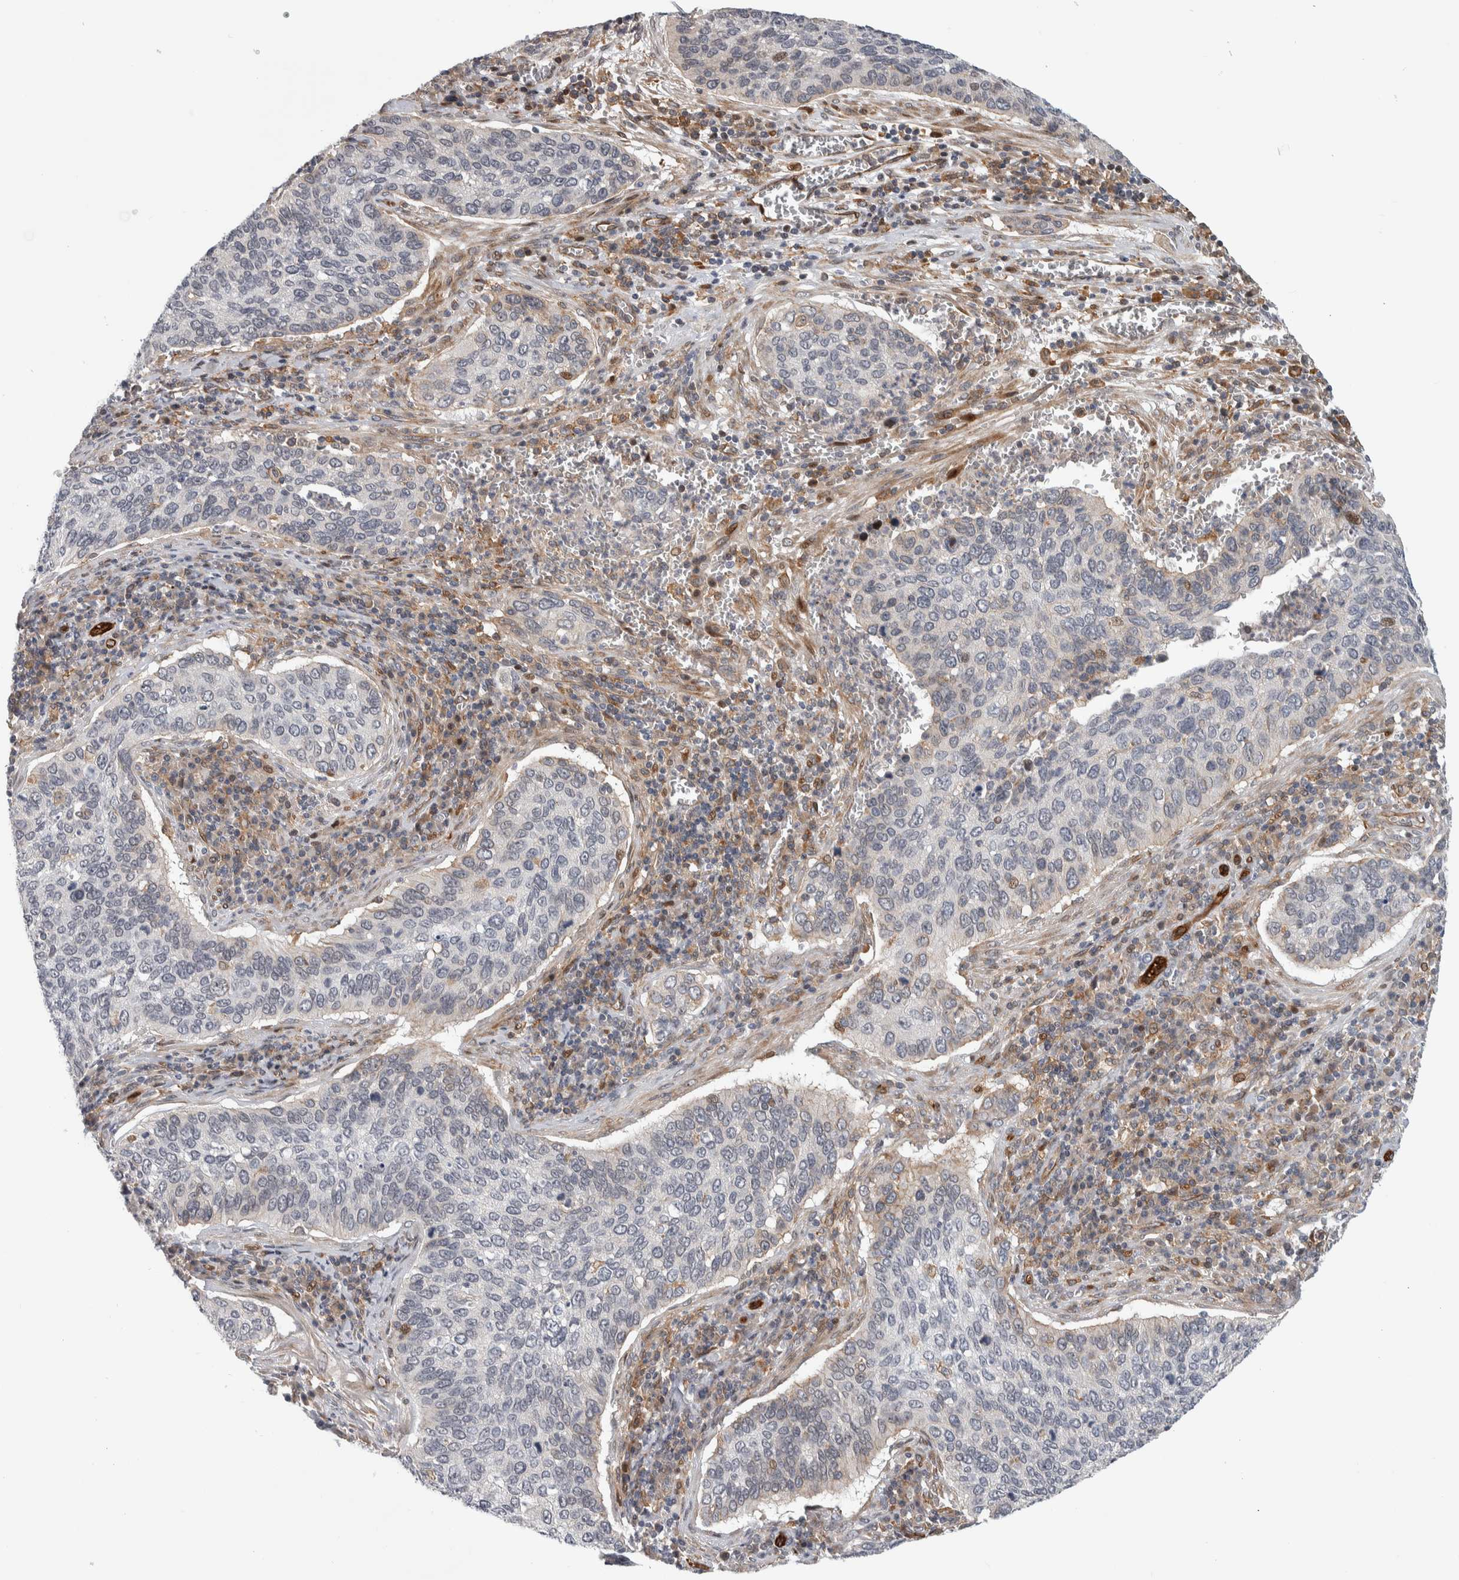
{"staining": {"intensity": "negative", "quantity": "none", "location": "none"}, "tissue": "cervical cancer", "cell_type": "Tumor cells", "image_type": "cancer", "snomed": [{"axis": "morphology", "description": "Squamous cell carcinoma, NOS"}, {"axis": "topography", "description": "Cervix"}], "caption": "The image displays no staining of tumor cells in squamous cell carcinoma (cervical).", "gene": "MSL1", "patient": {"sex": "female", "age": 53}}